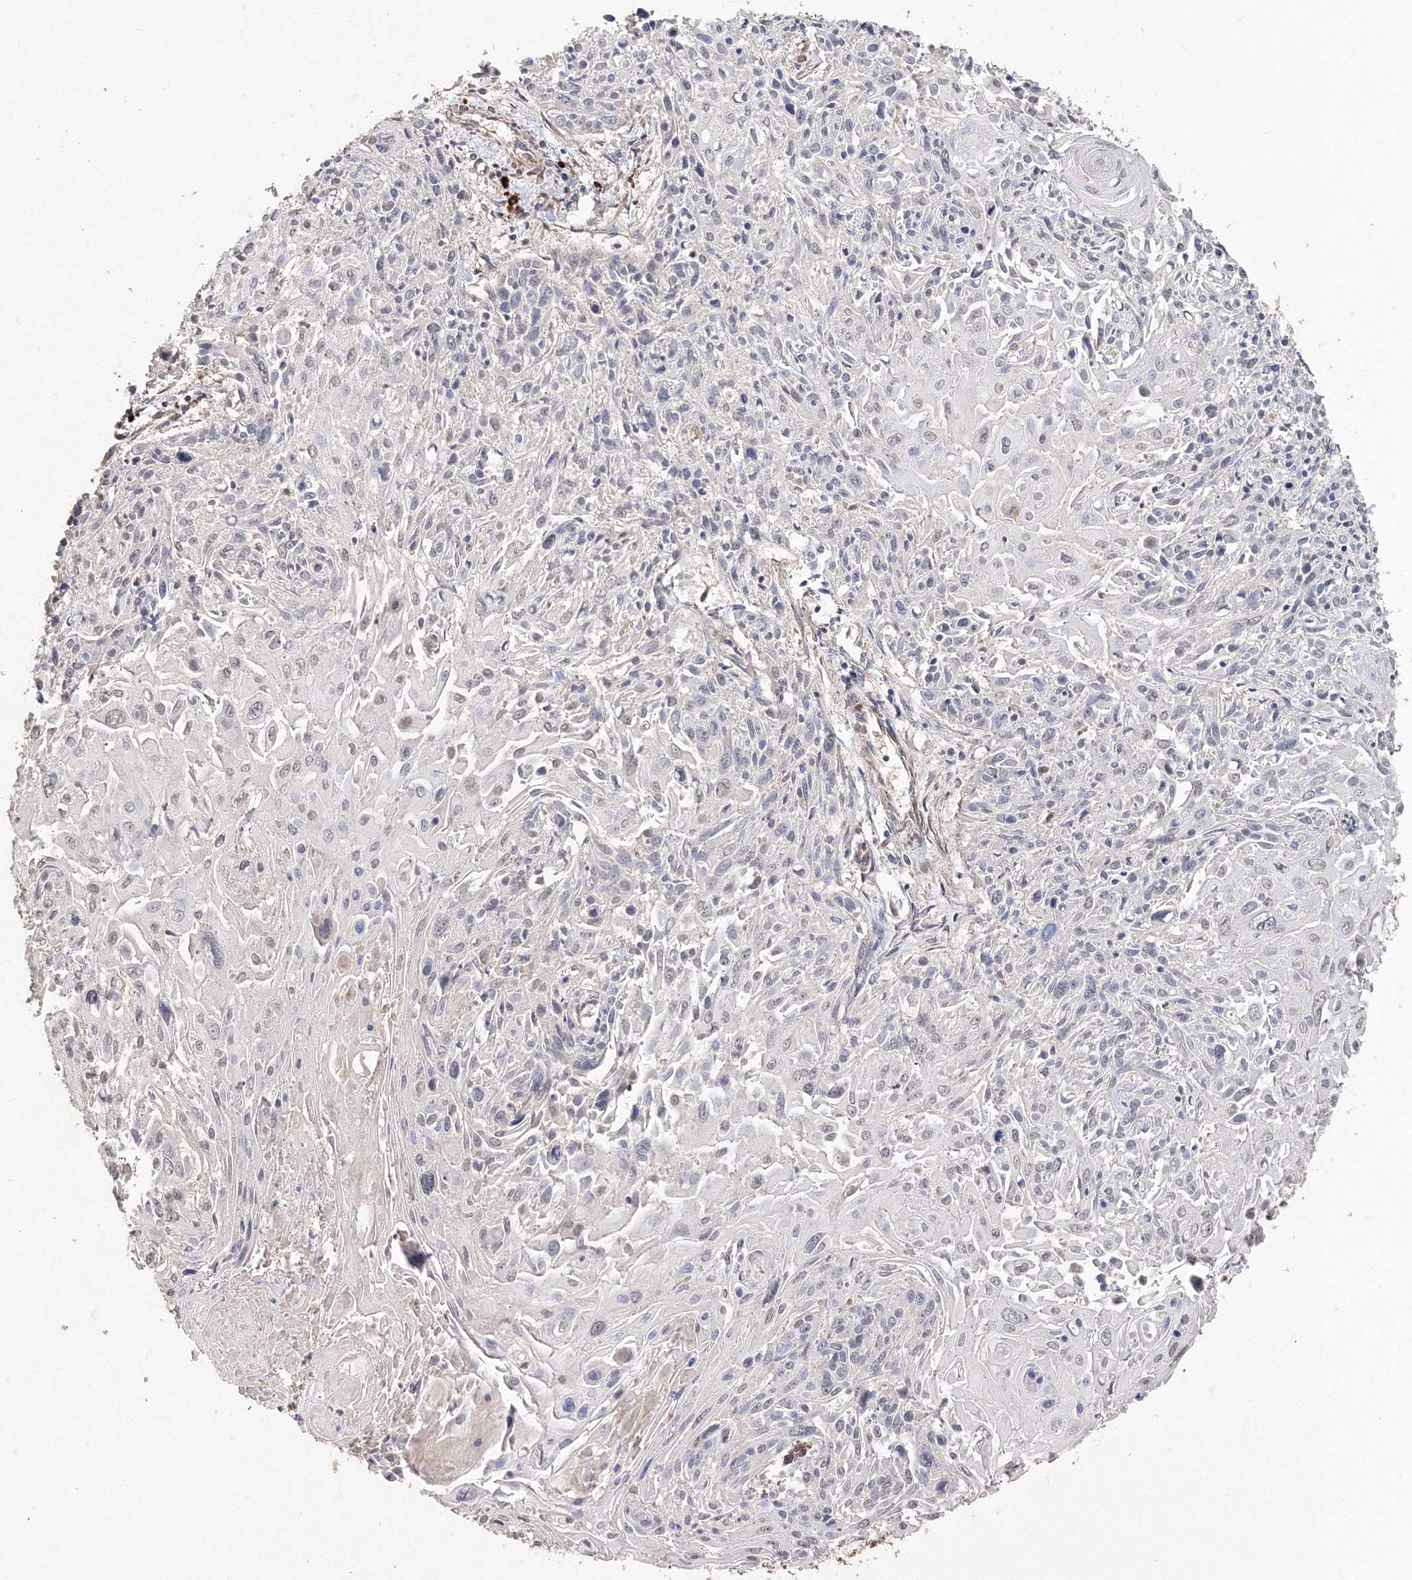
{"staining": {"intensity": "negative", "quantity": "none", "location": "none"}, "tissue": "cervical cancer", "cell_type": "Tumor cells", "image_type": "cancer", "snomed": [{"axis": "morphology", "description": "Squamous cell carcinoma, NOS"}, {"axis": "topography", "description": "Cervix"}], "caption": "Protein analysis of cervical cancer displays no significant staining in tumor cells.", "gene": "NALF2", "patient": {"sex": "female", "age": 51}}